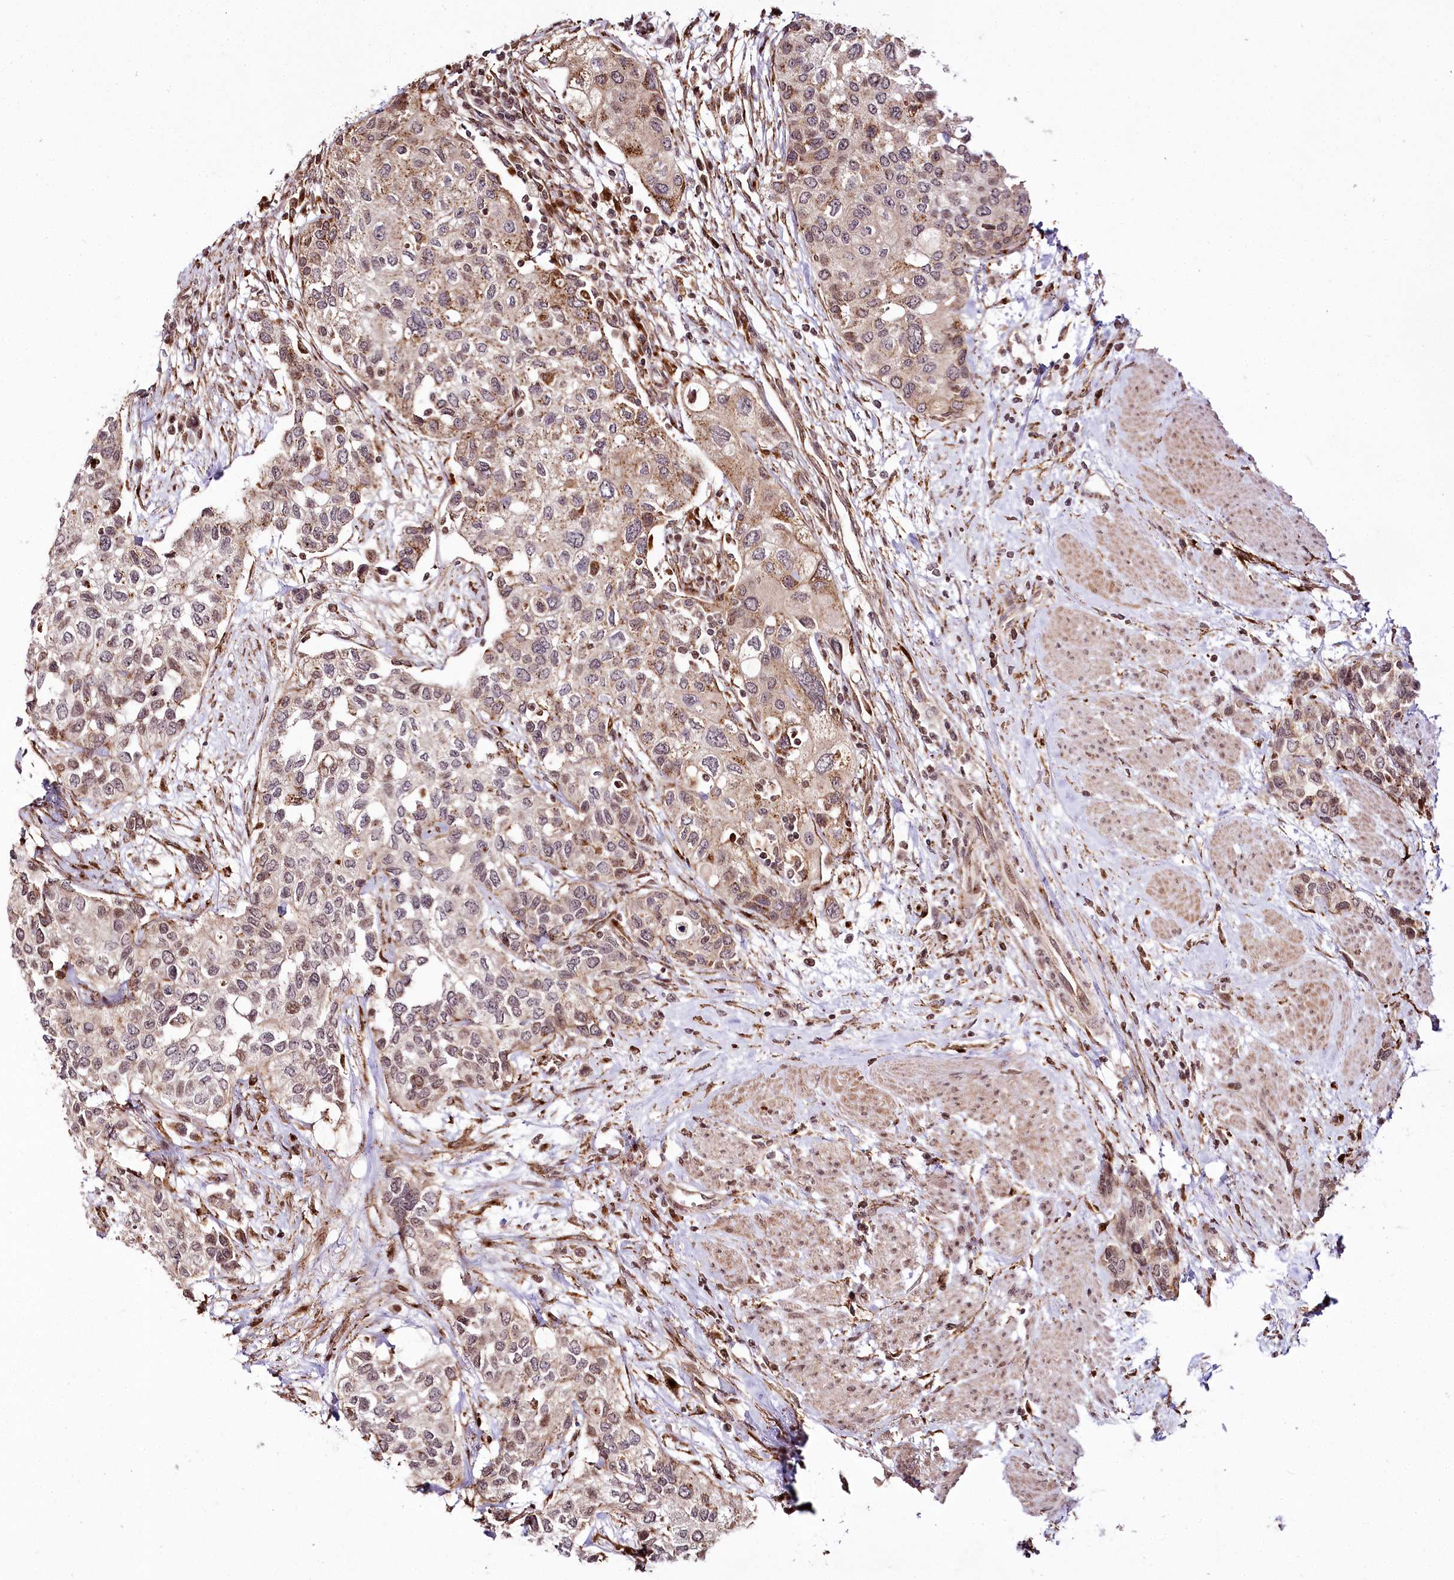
{"staining": {"intensity": "weak", "quantity": "<25%", "location": "cytoplasmic/membranous,nuclear"}, "tissue": "urothelial cancer", "cell_type": "Tumor cells", "image_type": "cancer", "snomed": [{"axis": "morphology", "description": "Normal tissue, NOS"}, {"axis": "morphology", "description": "Urothelial carcinoma, High grade"}, {"axis": "topography", "description": "Vascular tissue"}, {"axis": "topography", "description": "Urinary bladder"}], "caption": "DAB (3,3'-diaminobenzidine) immunohistochemical staining of urothelial carcinoma (high-grade) exhibits no significant expression in tumor cells.", "gene": "HOXC8", "patient": {"sex": "female", "age": 56}}